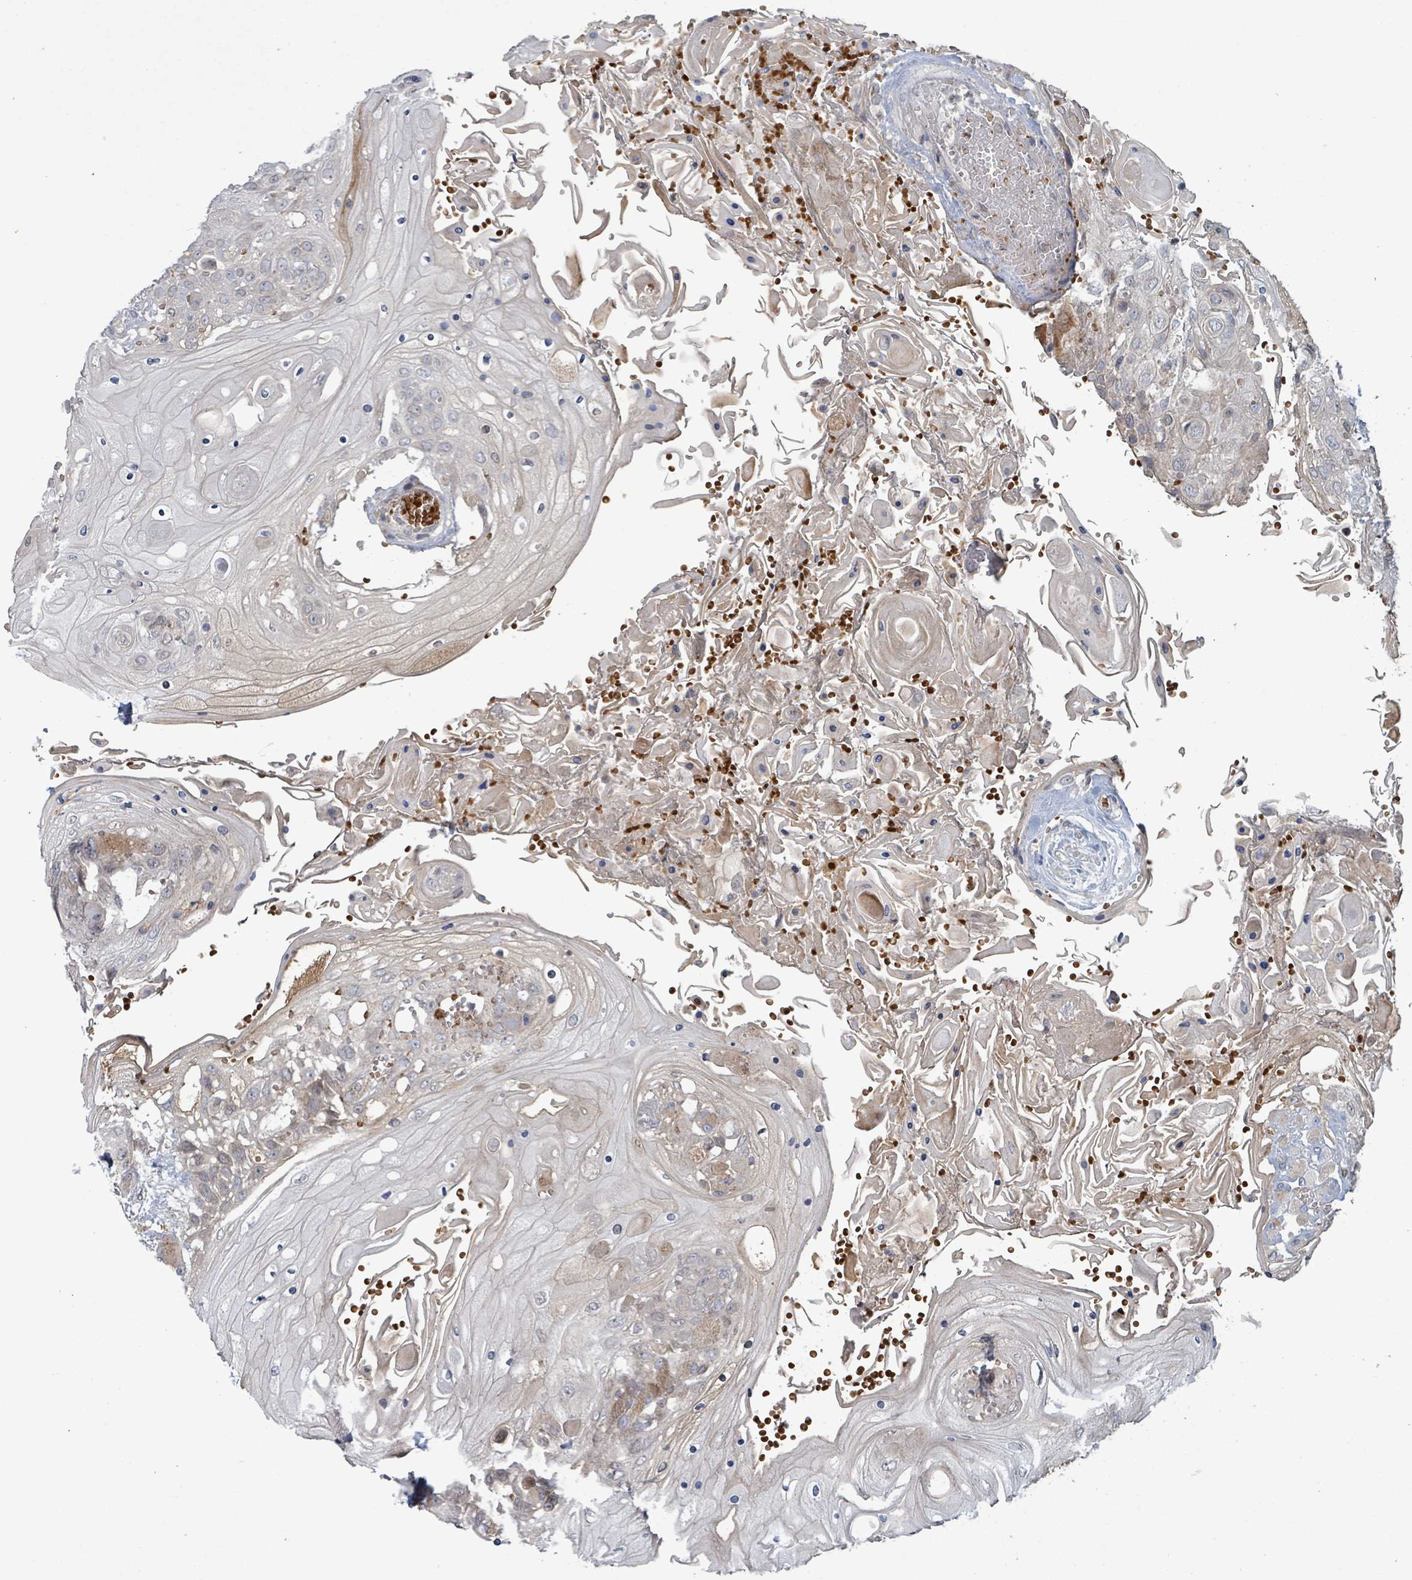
{"staining": {"intensity": "negative", "quantity": "none", "location": "none"}, "tissue": "head and neck cancer", "cell_type": "Tumor cells", "image_type": "cancer", "snomed": [{"axis": "morphology", "description": "Squamous cell carcinoma, NOS"}, {"axis": "topography", "description": "Head-Neck"}], "caption": "DAB (3,3'-diaminobenzidine) immunohistochemical staining of head and neck cancer reveals no significant staining in tumor cells.", "gene": "GRM8", "patient": {"sex": "female", "age": 43}}